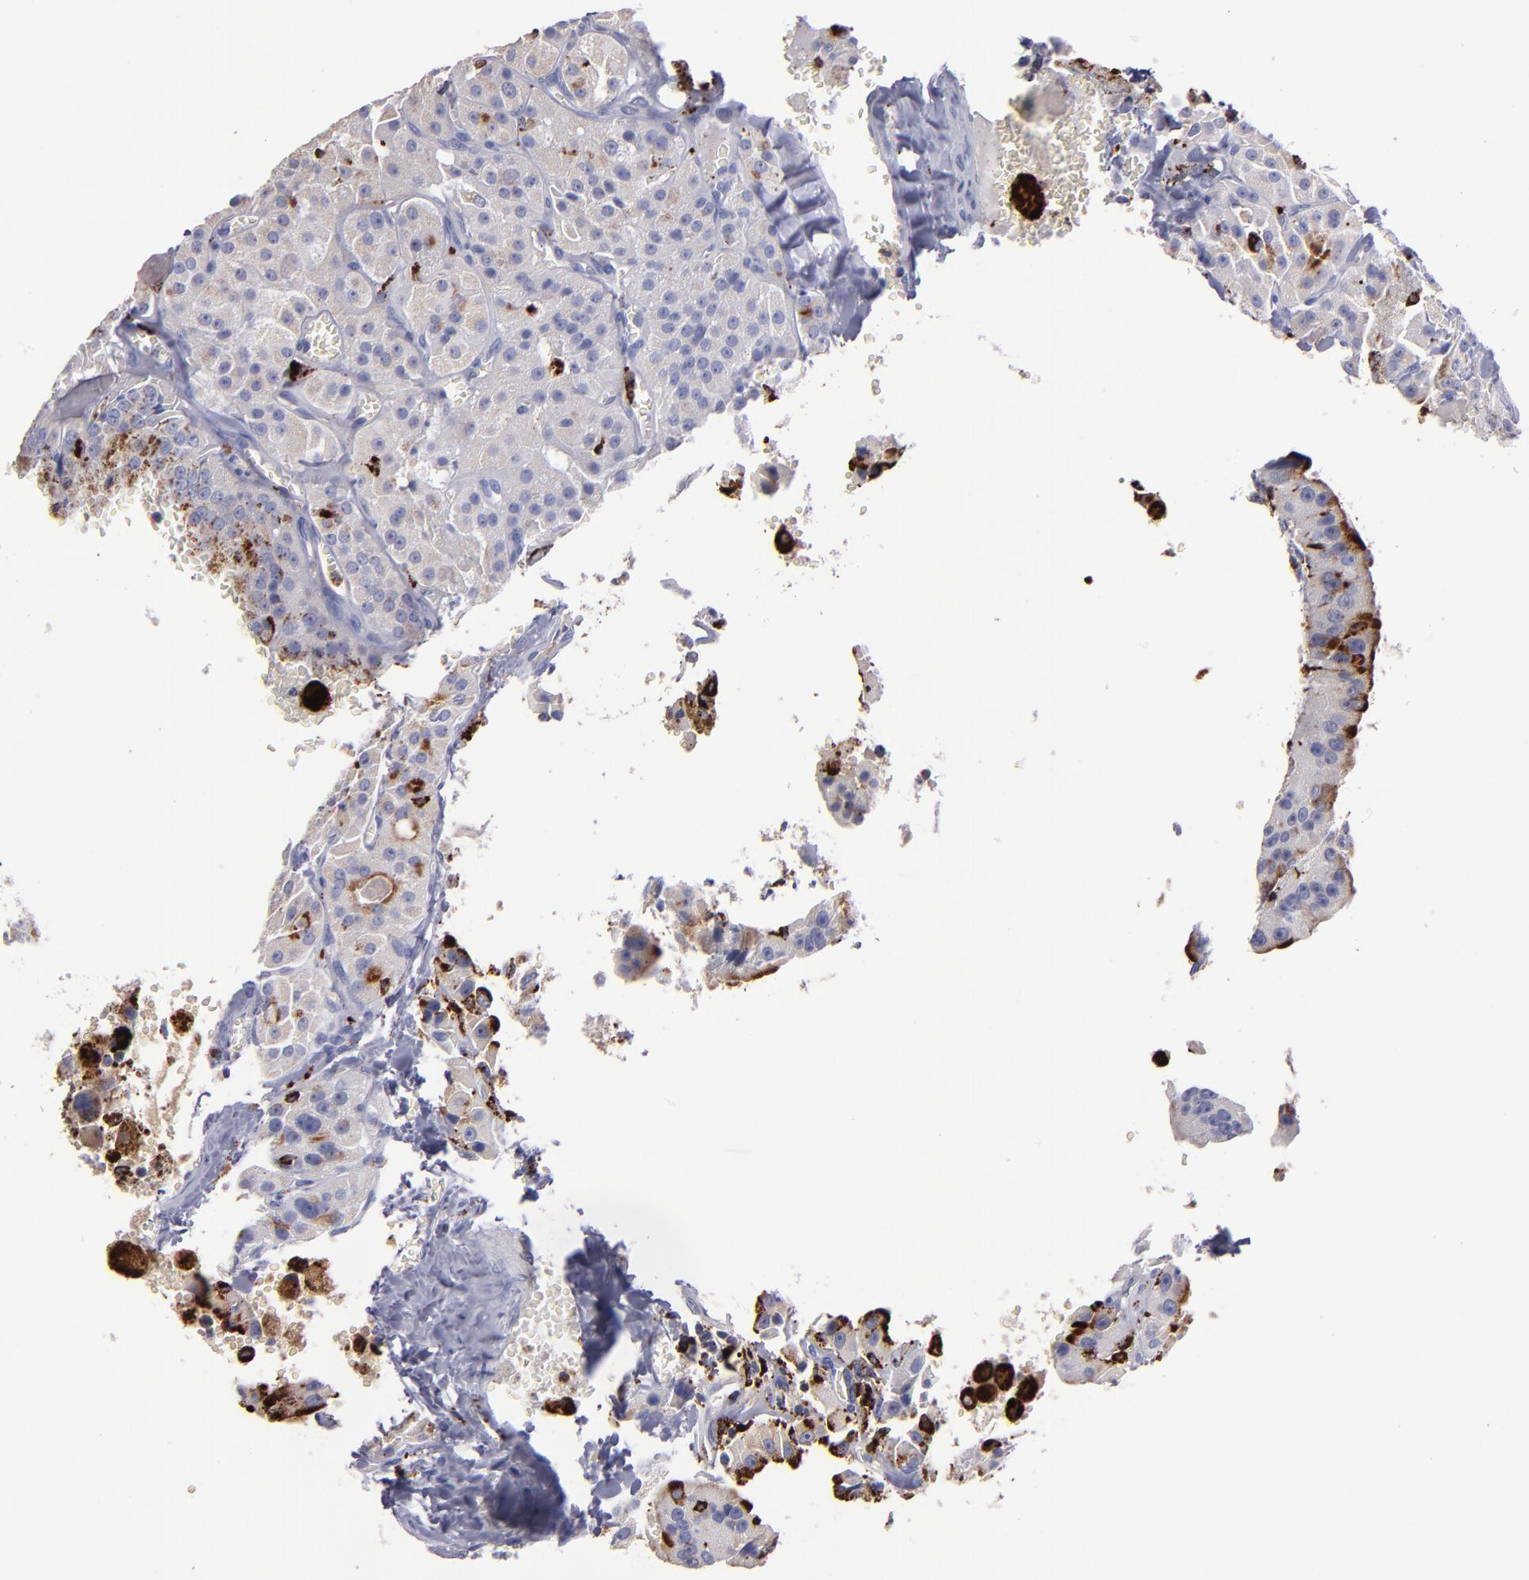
{"staining": {"intensity": "weak", "quantity": ">75%", "location": "cytoplasmic/membranous"}, "tissue": "thyroid cancer", "cell_type": "Tumor cells", "image_type": "cancer", "snomed": [{"axis": "morphology", "description": "Carcinoma, NOS"}, {"axis": "topography", "description": "Thyroid gland"}], "caption": "A histopathology image showing weak cytoplasmic/membranous staining in about >75% of tumor cells in thyroid cancer (carcinoma), as visualized by brown immunohistochemical staining.", "gene": "CTSS", "patient": {"sex": "male", "age": 76}}